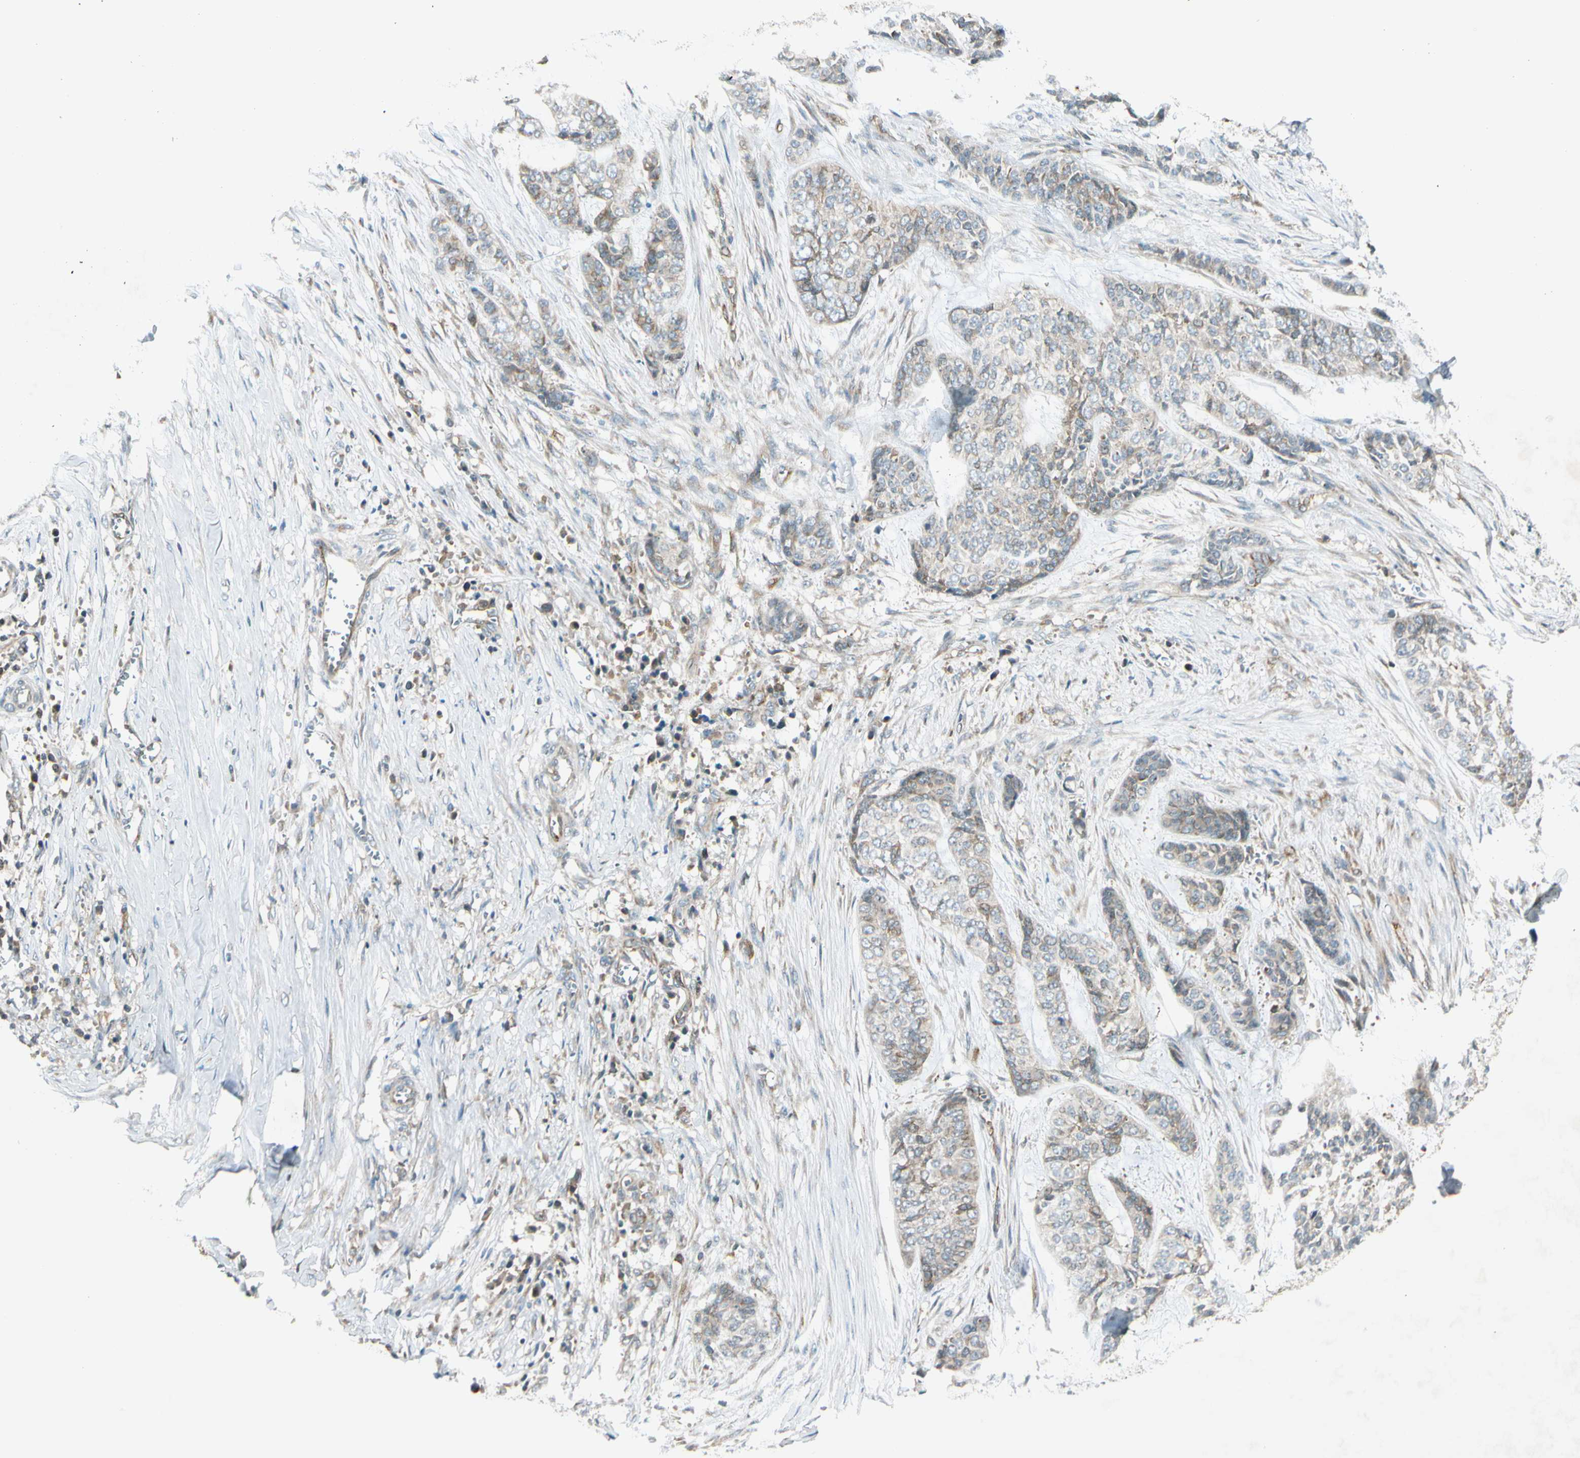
{"staining": {"intensity": "weak", "quantity": "<25%", "location": "cytoplasmic/membranous"}, "tissue": "skin cancer", "cell_type": "Tumor cells", "image_type": "cancer", "snomed": [{"axis": "morphology", "description": "Basal cell carcinoma"}, {"axis": "topography", "description": "Skin"}], "caption": "The photomicrograph demonstrates no significant expression in tumor cells of skin basal cell carcinoma.", "gene": "TRIO", "patient": {"sex": "female", "age": 64}}